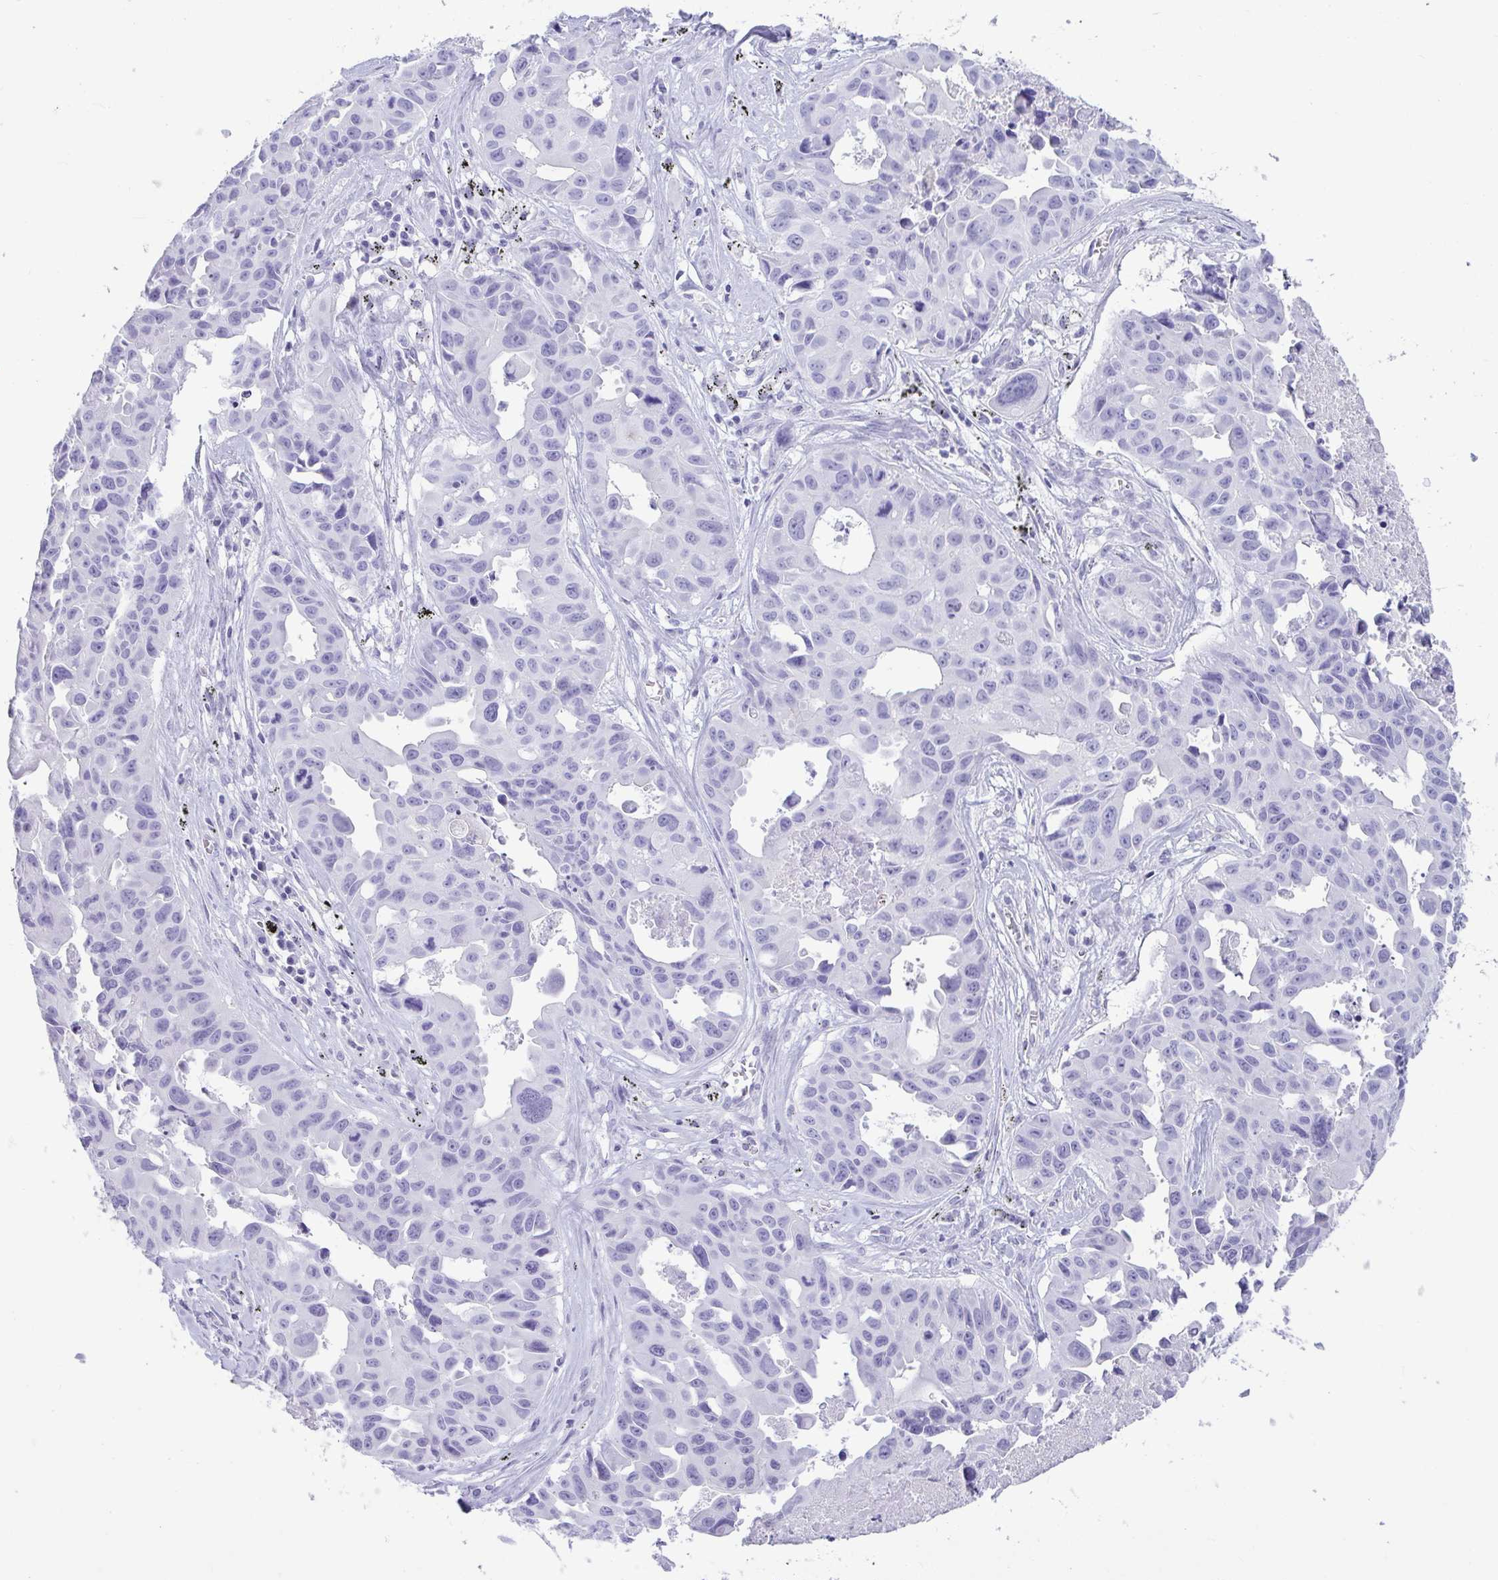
{"staining": {"intensity": "negative", "quantity": "none", "location": "none"}, "tissue": "lung cancer", "cell_type": "Tumor cells", "image_type": "cancer", "snomed": [{"axis": "morphology", "description": "Adenocarcinoma, NOS"}, {"axis": "topography", "description": "Lymph node"}, {"axis": "topography", "description": "Lung"}], "caption": "Immunohistochemistry of lung adenocarcinoma shows no expression in tumor cells.", "gene": "RASL10A", "patient": {"sex": "male", "age": 64}}